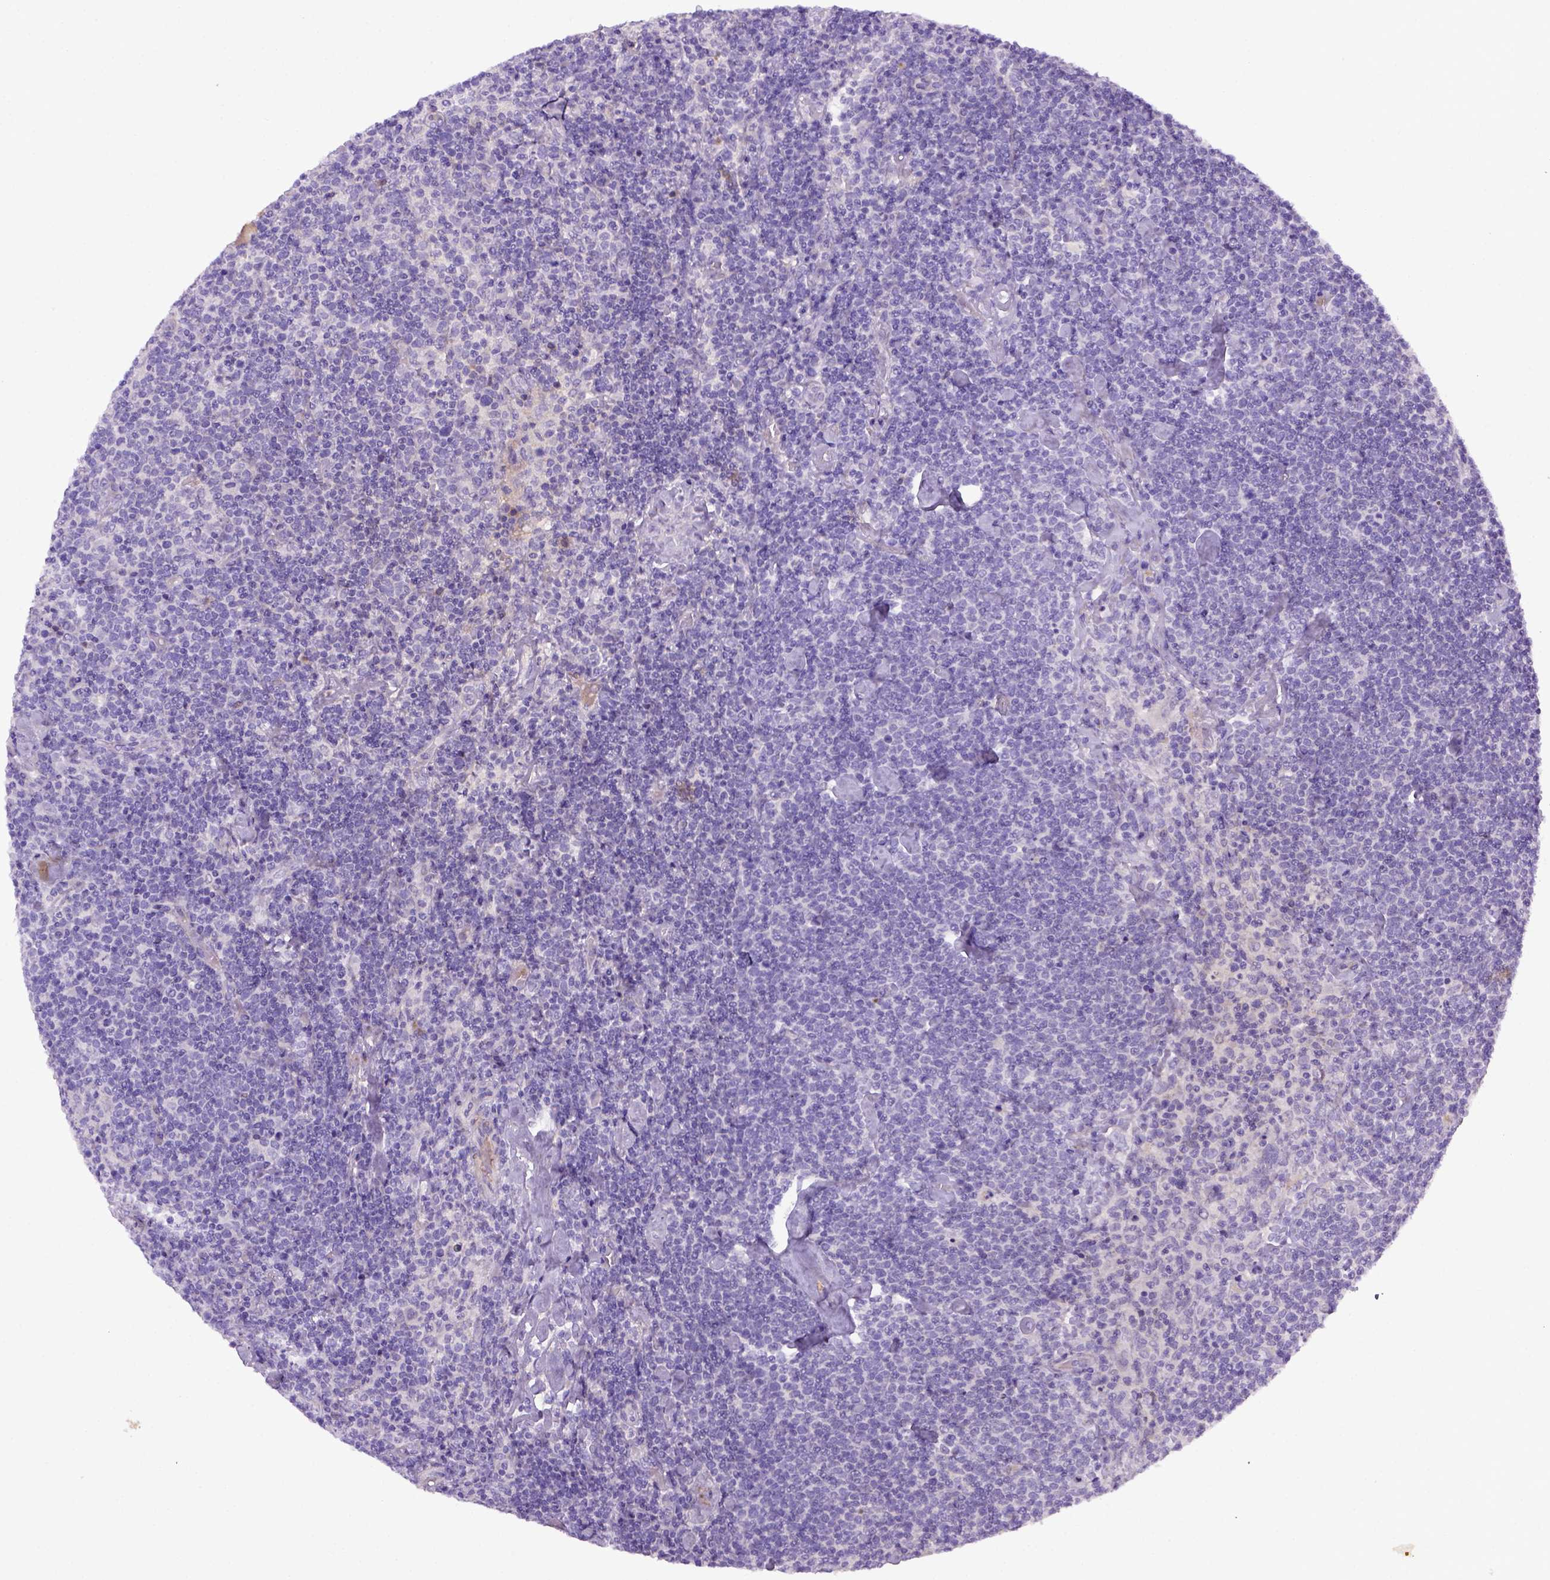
{"staining": {"intensity": "negative", "quantity": "none", "location": "none"}, "tissue": "lymphoma", "cell_type": "Tumor cells", "image_type": "cancer", "snomed": [{"axis": "morphology", "description": "Malignant lymphoma, non-Hodgkin's type, High grade"}, {"axis": "topography", "description": "Lymph node"}], "caption": "A high-resolution micrograph shows immunohistochemistry (IHC) staining of malignant lymphoma, non-Hodgkin's type (high-grade), which exhibits no significant staining in tumor cells.", "gene": "ITIH4", "patient": {"sex": "male", "age": 61}}